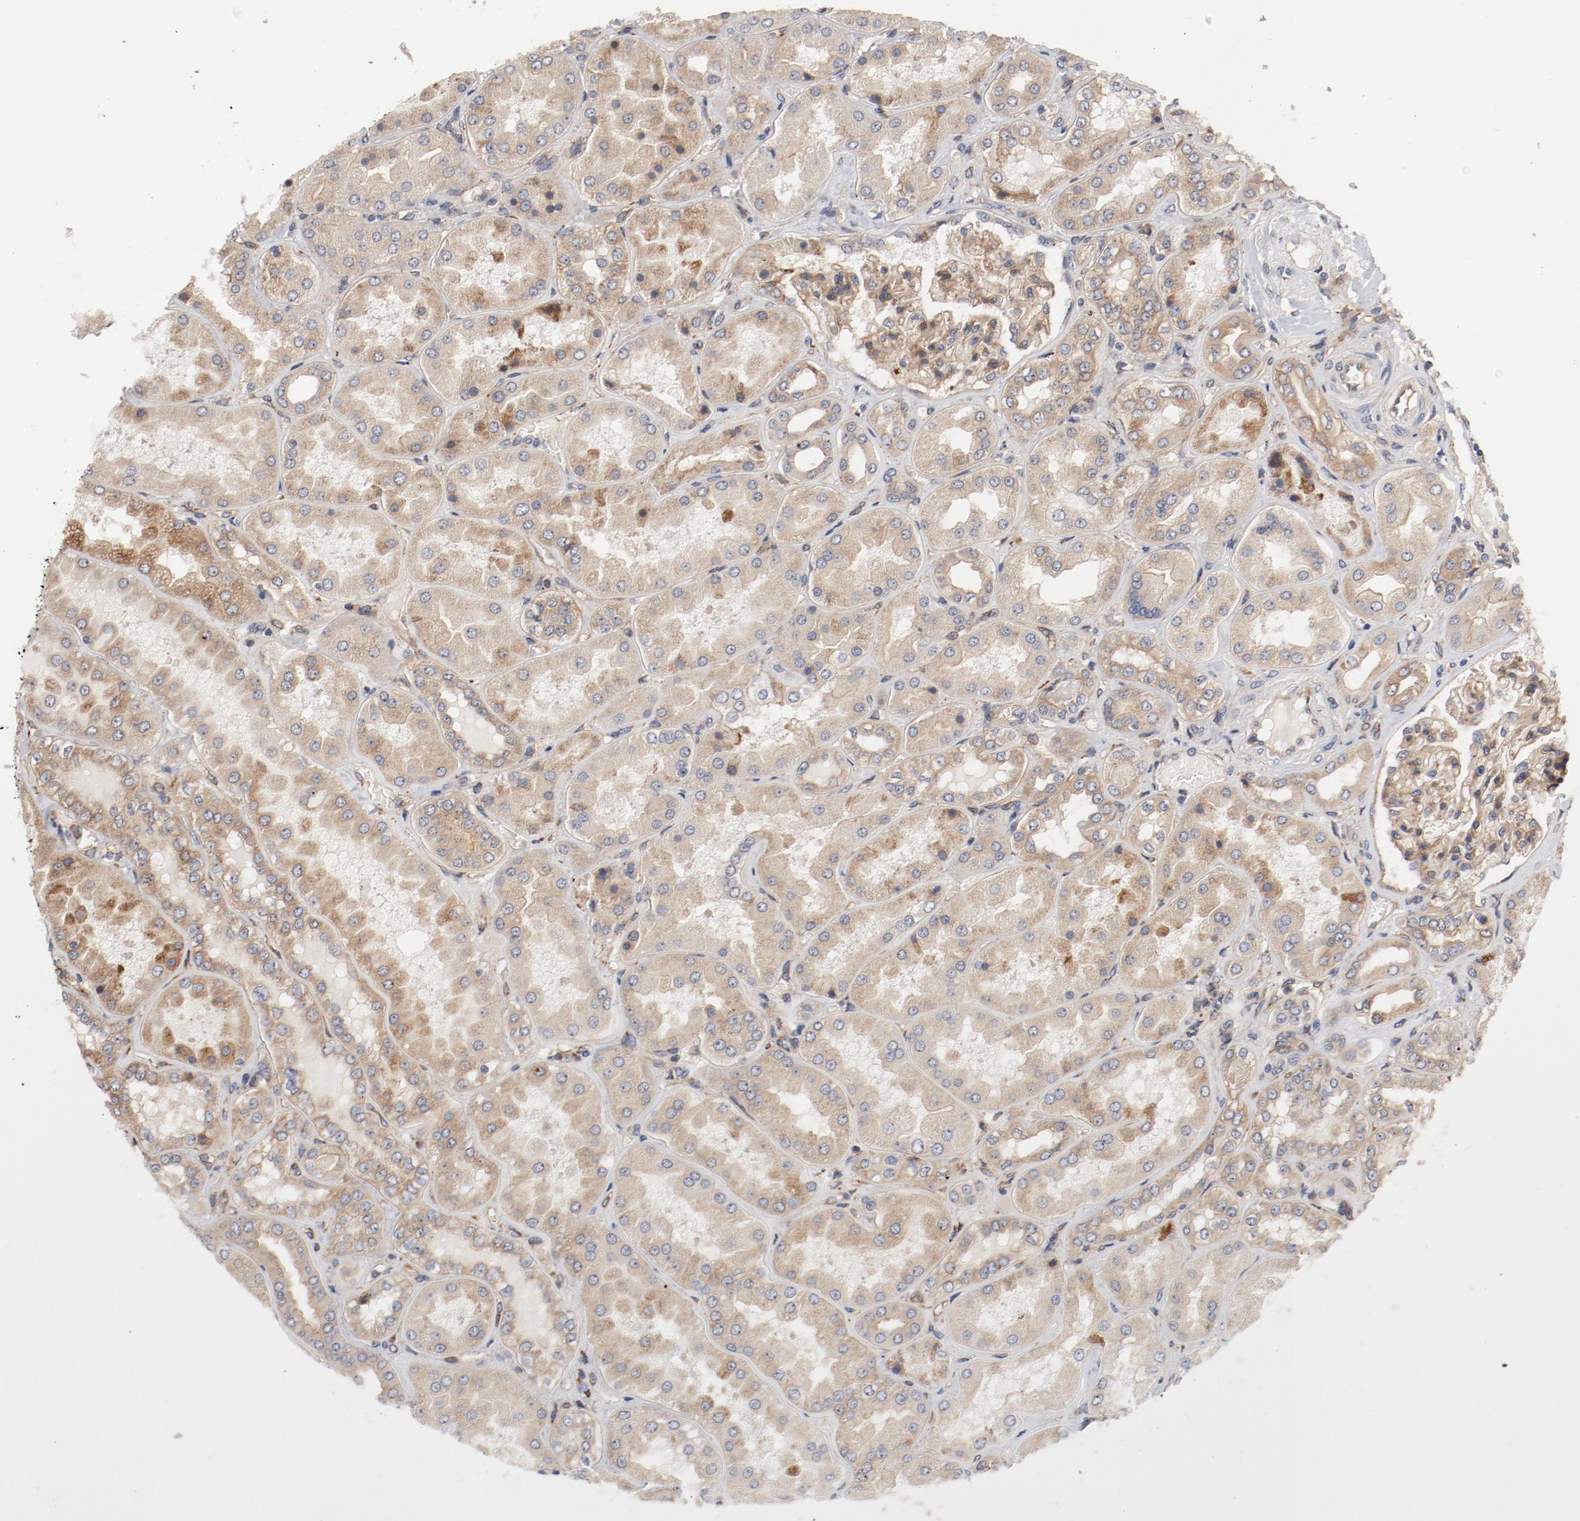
{"staining": {"intensity": "moderate", "quantity": ">75%", "location": "cytoplasmic/membranous"}, "tissue": "kidney", "cell_type": "Cells in glomeruli", "image_type": "normal", "snomed": [{"axis": "morphology", "description": "Normal tissue, NOS"}, {"axis": "topography", "description": "Kidney"}], "caption": "Immunohistochemistry (IHC) staining of unremarkable kidney, which exhibits medium levels of moderate cytoplasmic/membranous staining in approximately >75% of cells in glomeruli indicating moderate cytoplasmic/membranous protein expression. The staining was performed using DAB (3,3'-diaminobenzidine) (brown) for protein detection and nuclei were counterstained in hematoxylin (blue).", "gene": "PITPNM2", "patient": {"sex": "female", "age": 56}}